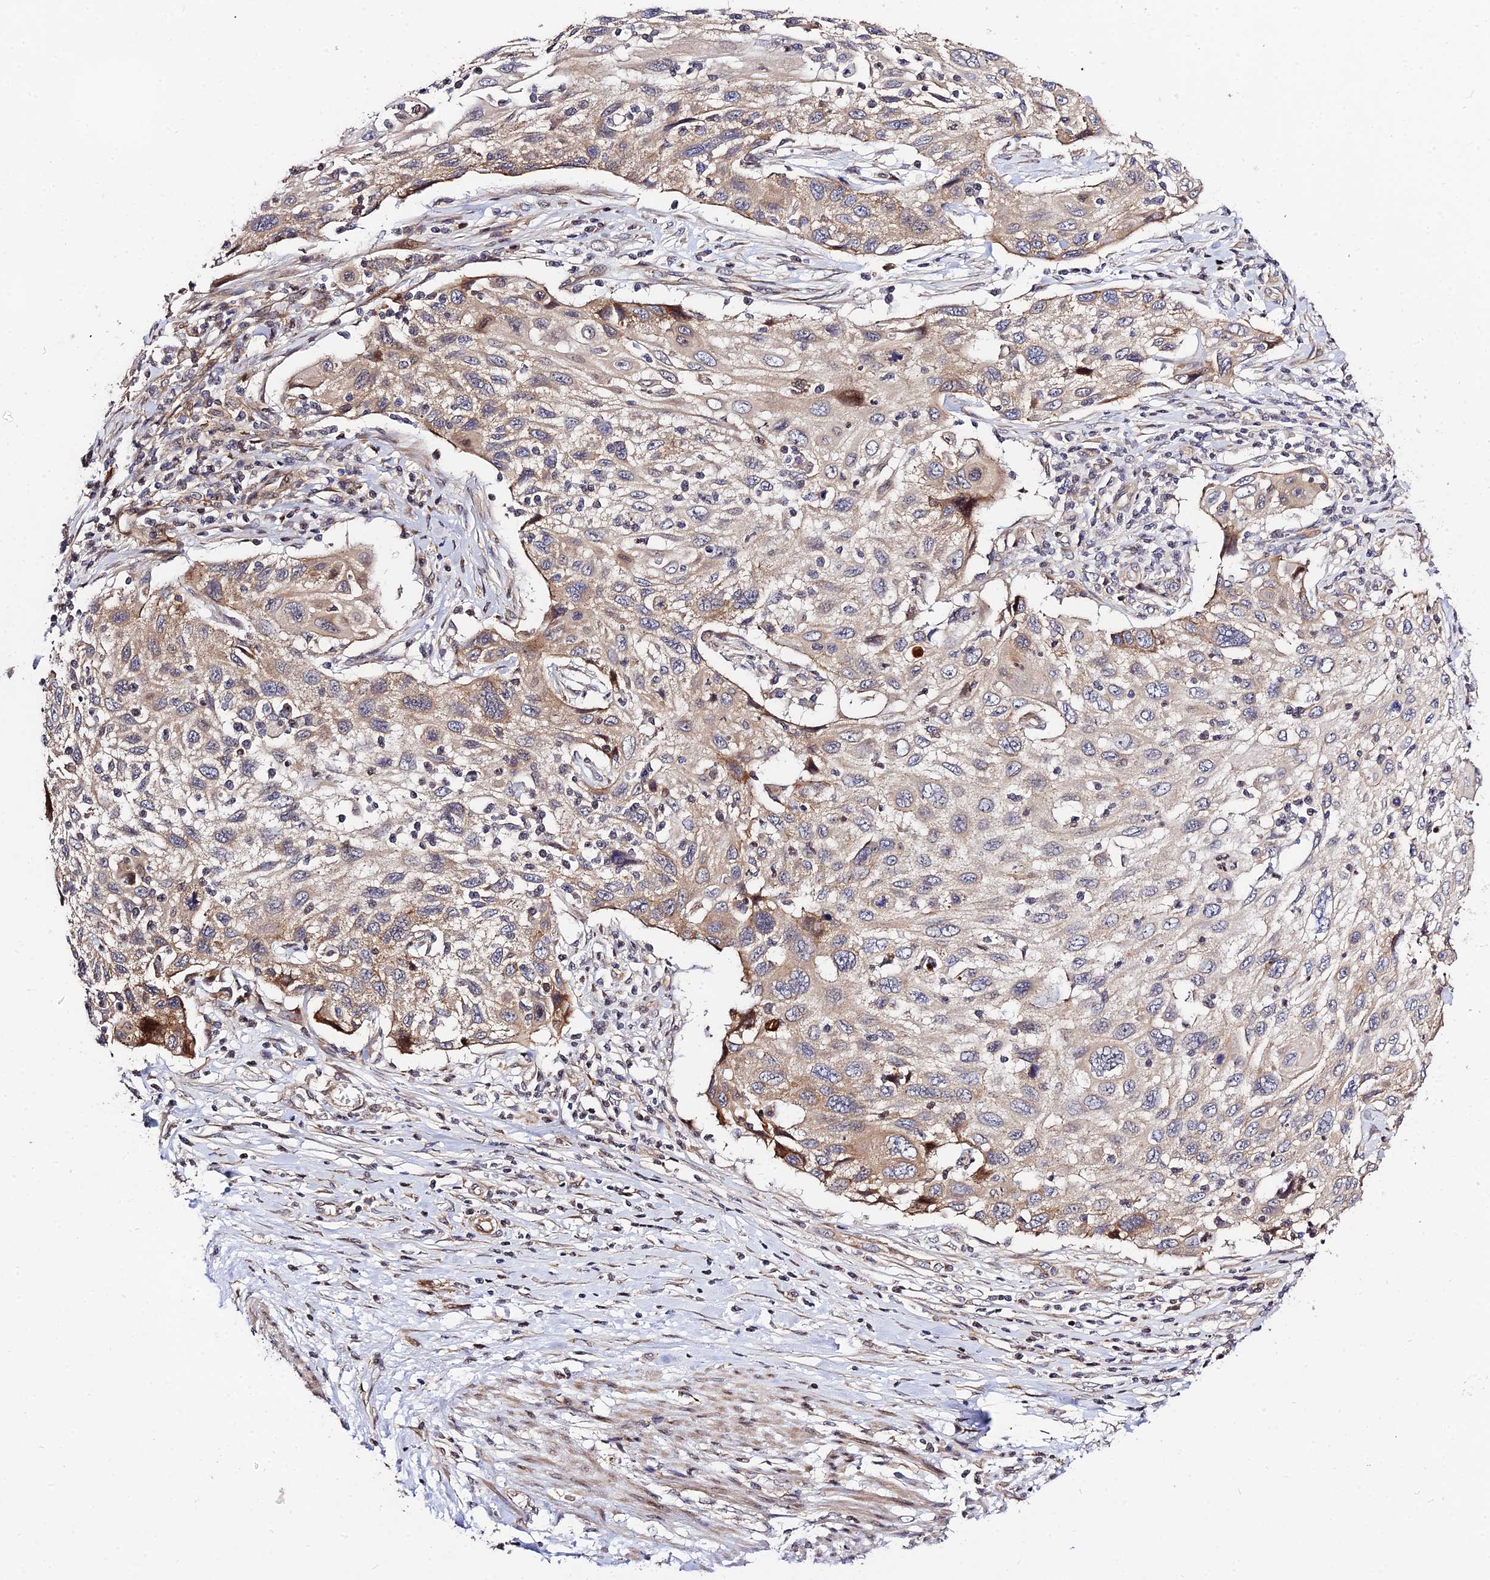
{"staining": {"intensity": "weak", "quantity": ">75%", "location": "cytoplasmic/membranous"}, "tissue": "cervical cancer", "cell_type": "Tumor cells", "image_type": "cancer", "snomed": [{"axis": "morphology", "description": "Squamous cell carcinoma, NOS"}, {"axis": "topography", "description": "Cervix"}], "caption": "Immunohistochemistry (IHC) of cervical cancer shows low levels of weak cytoplasmic/membranous staining in approximately >75% of tumor cells.", "gene": "SMG6", "patient": {"sex": "female", "age": 70}}